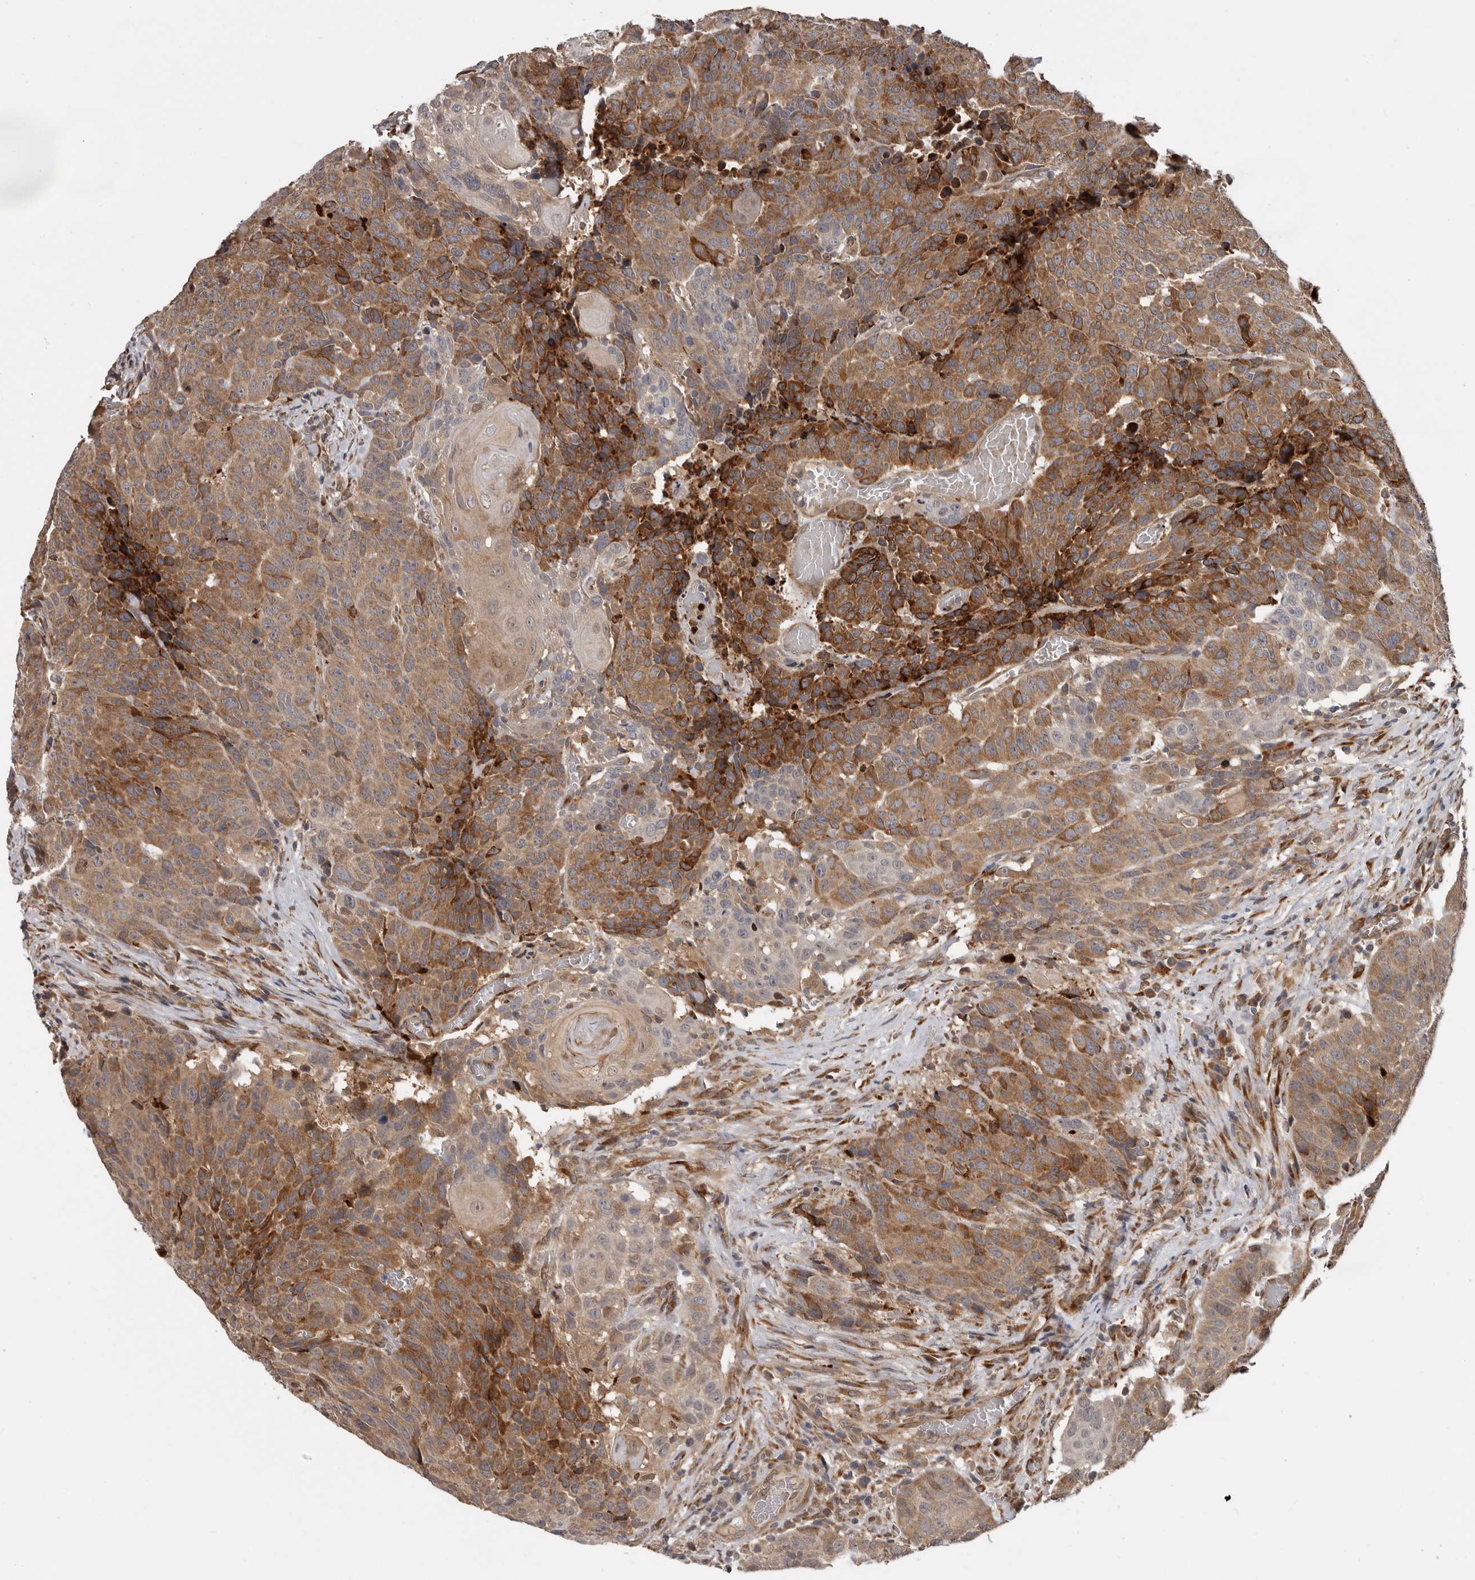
{"staining": {"intensity": "moderate", "quantity": ">75%", "location": "cytoplasmic/membranous"}, "tissue": "head and neck cancer", "cell_type": "Tumor cells", "image_type": "cancer", "snomed": [{"axis": "morphology", "description": "Squamous cell carcinoma, NOS"}, {"axis": "topography", "description": "Head-Neck"}], "caption": "IHC photomicrograph of human head and neck cancer (squamous cell carcinoma) stained for a protein (brown), which displays medium levels of moderate cytoplasmic/membranous expression in about >75% of tumor cells.", "gene": "MTF1", "patient": {"sex": "male", "age": 66}}